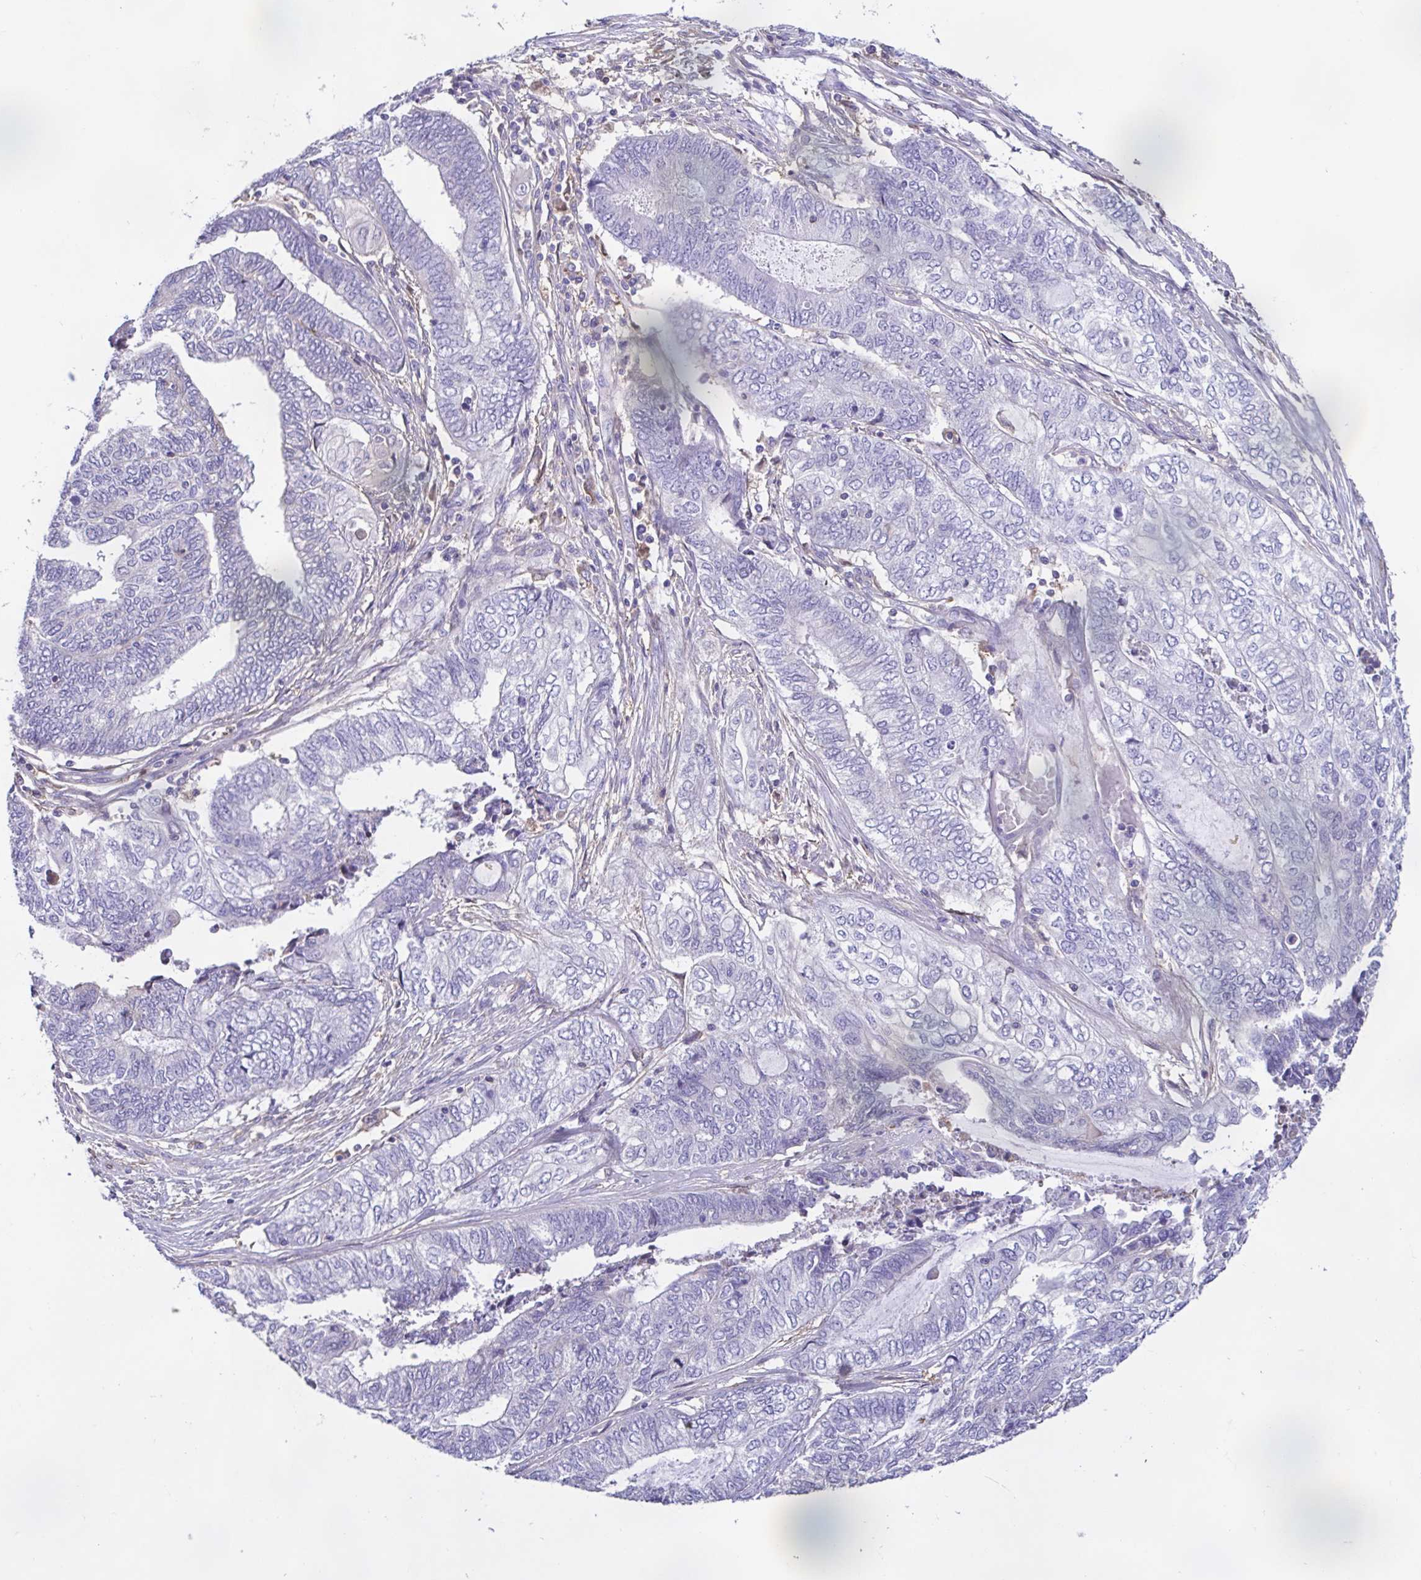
{"staining": {"intensity": "negative", "quantity": "none", "location": "none"}, "tissue": "endometrial cancer", "cell_type": "Tumor cells", "image_type": "cancer", "snomed": [{"axis": "morphology", "description": "Adenocarcinoma, NOS"}, {"axis": "topography", "description": "Uterus"}, {"axis": "topography", "description": "Endometrium"}], "caption": "Immunohistochemistry (IHC) photomicrograph of endometrial adenocarcinoma stained for a protein (brown), which shows no positivity in tumor cells.", "gene": "ANXA10", "patient": {"sex": "female", "age": 70}}